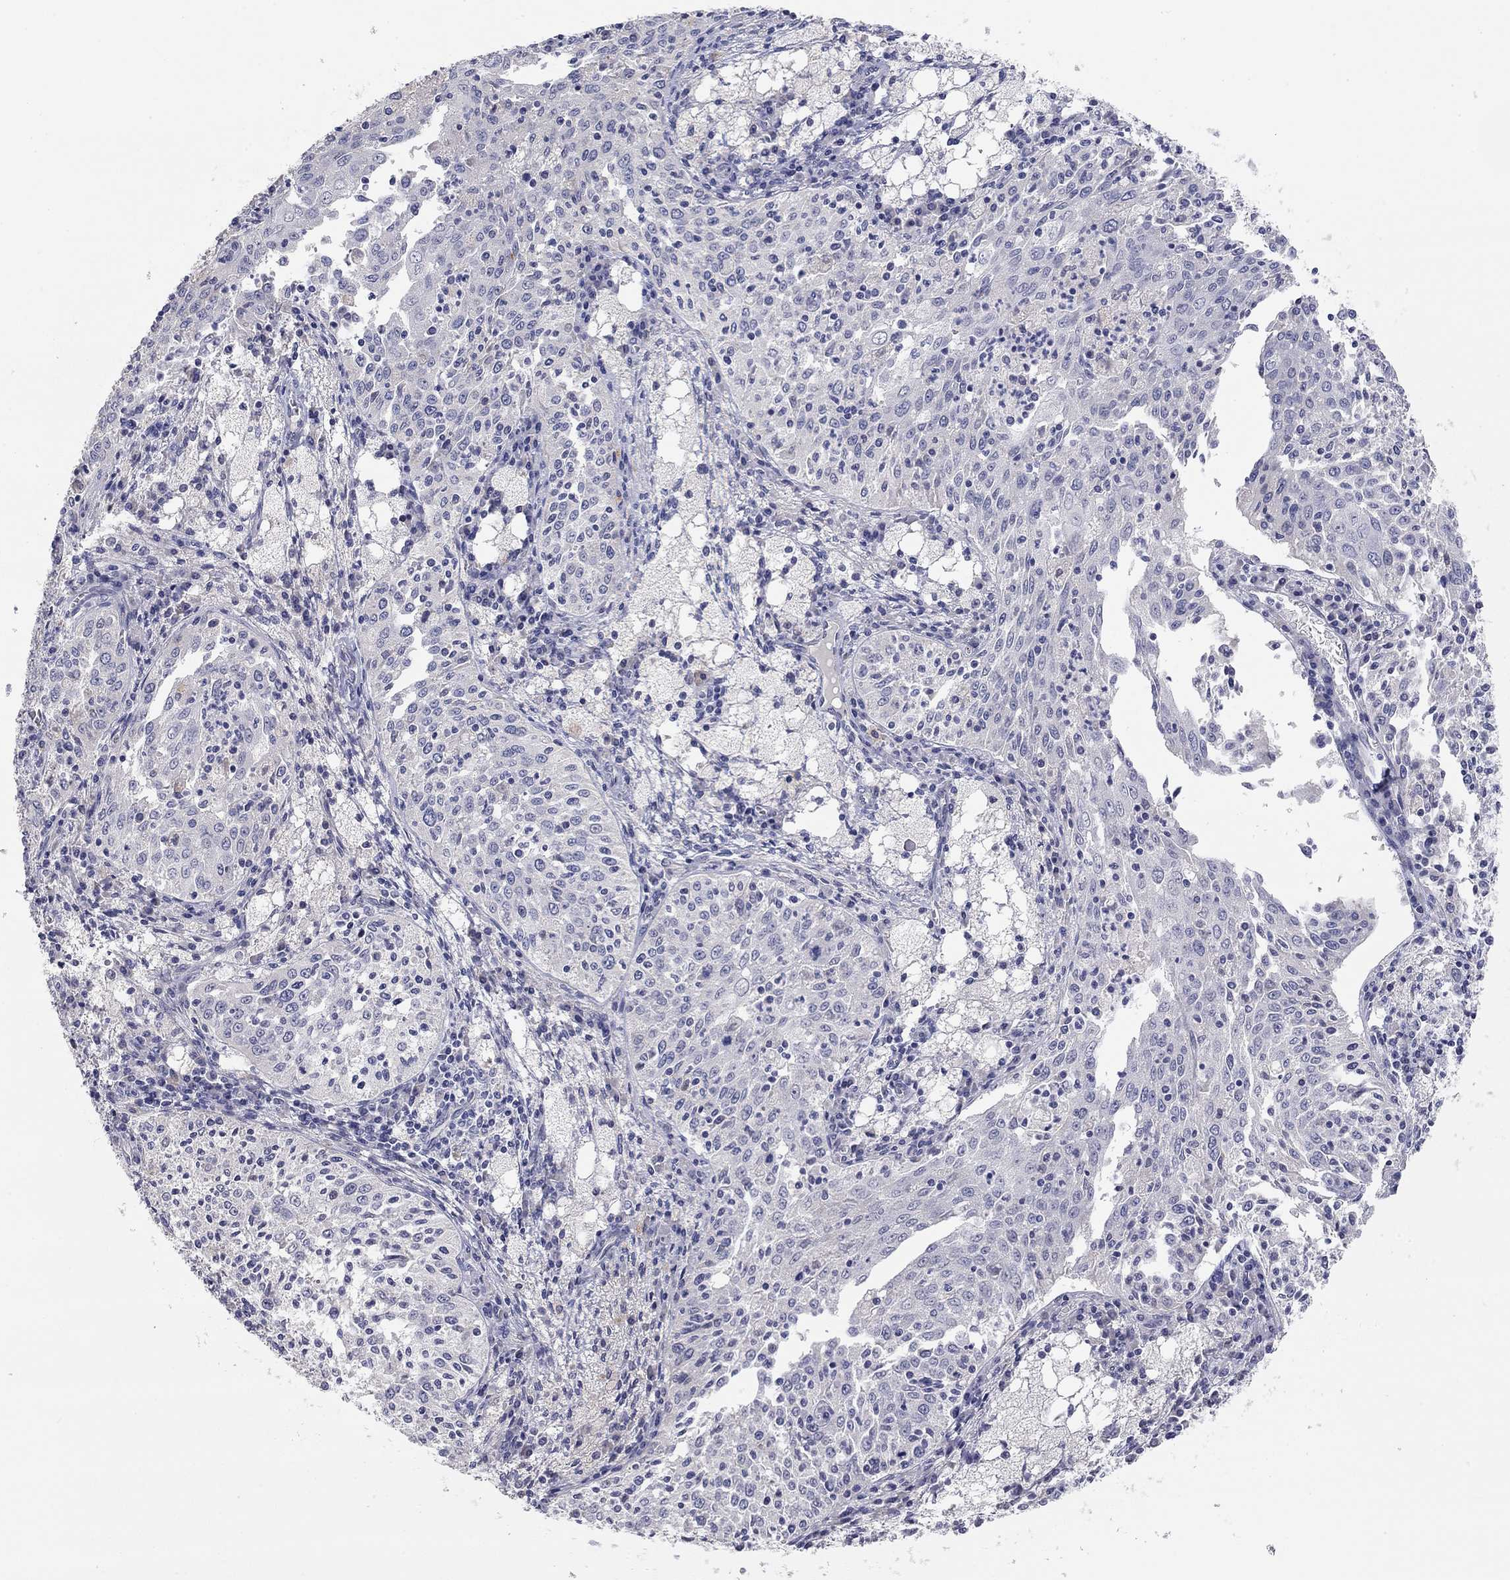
{"staining": {"intensity": "negative", "quantity": "none", "location": "none"}, "tissue": "cervical cancer", "cell_type": "Tumor cells", "image_type": "cancer", "snomed": [{"axis": "morphology", "description": "Squamous cell carcinoma, NOS"}, {"axis": "topography", "description": "Cervix"}], "caption": "DAB immunohistochemical staining of cervical cancer shows no significant expression in tumor cells.", "gene": "PAPSS2", "patient": {"sex": "female", "age": 41}}